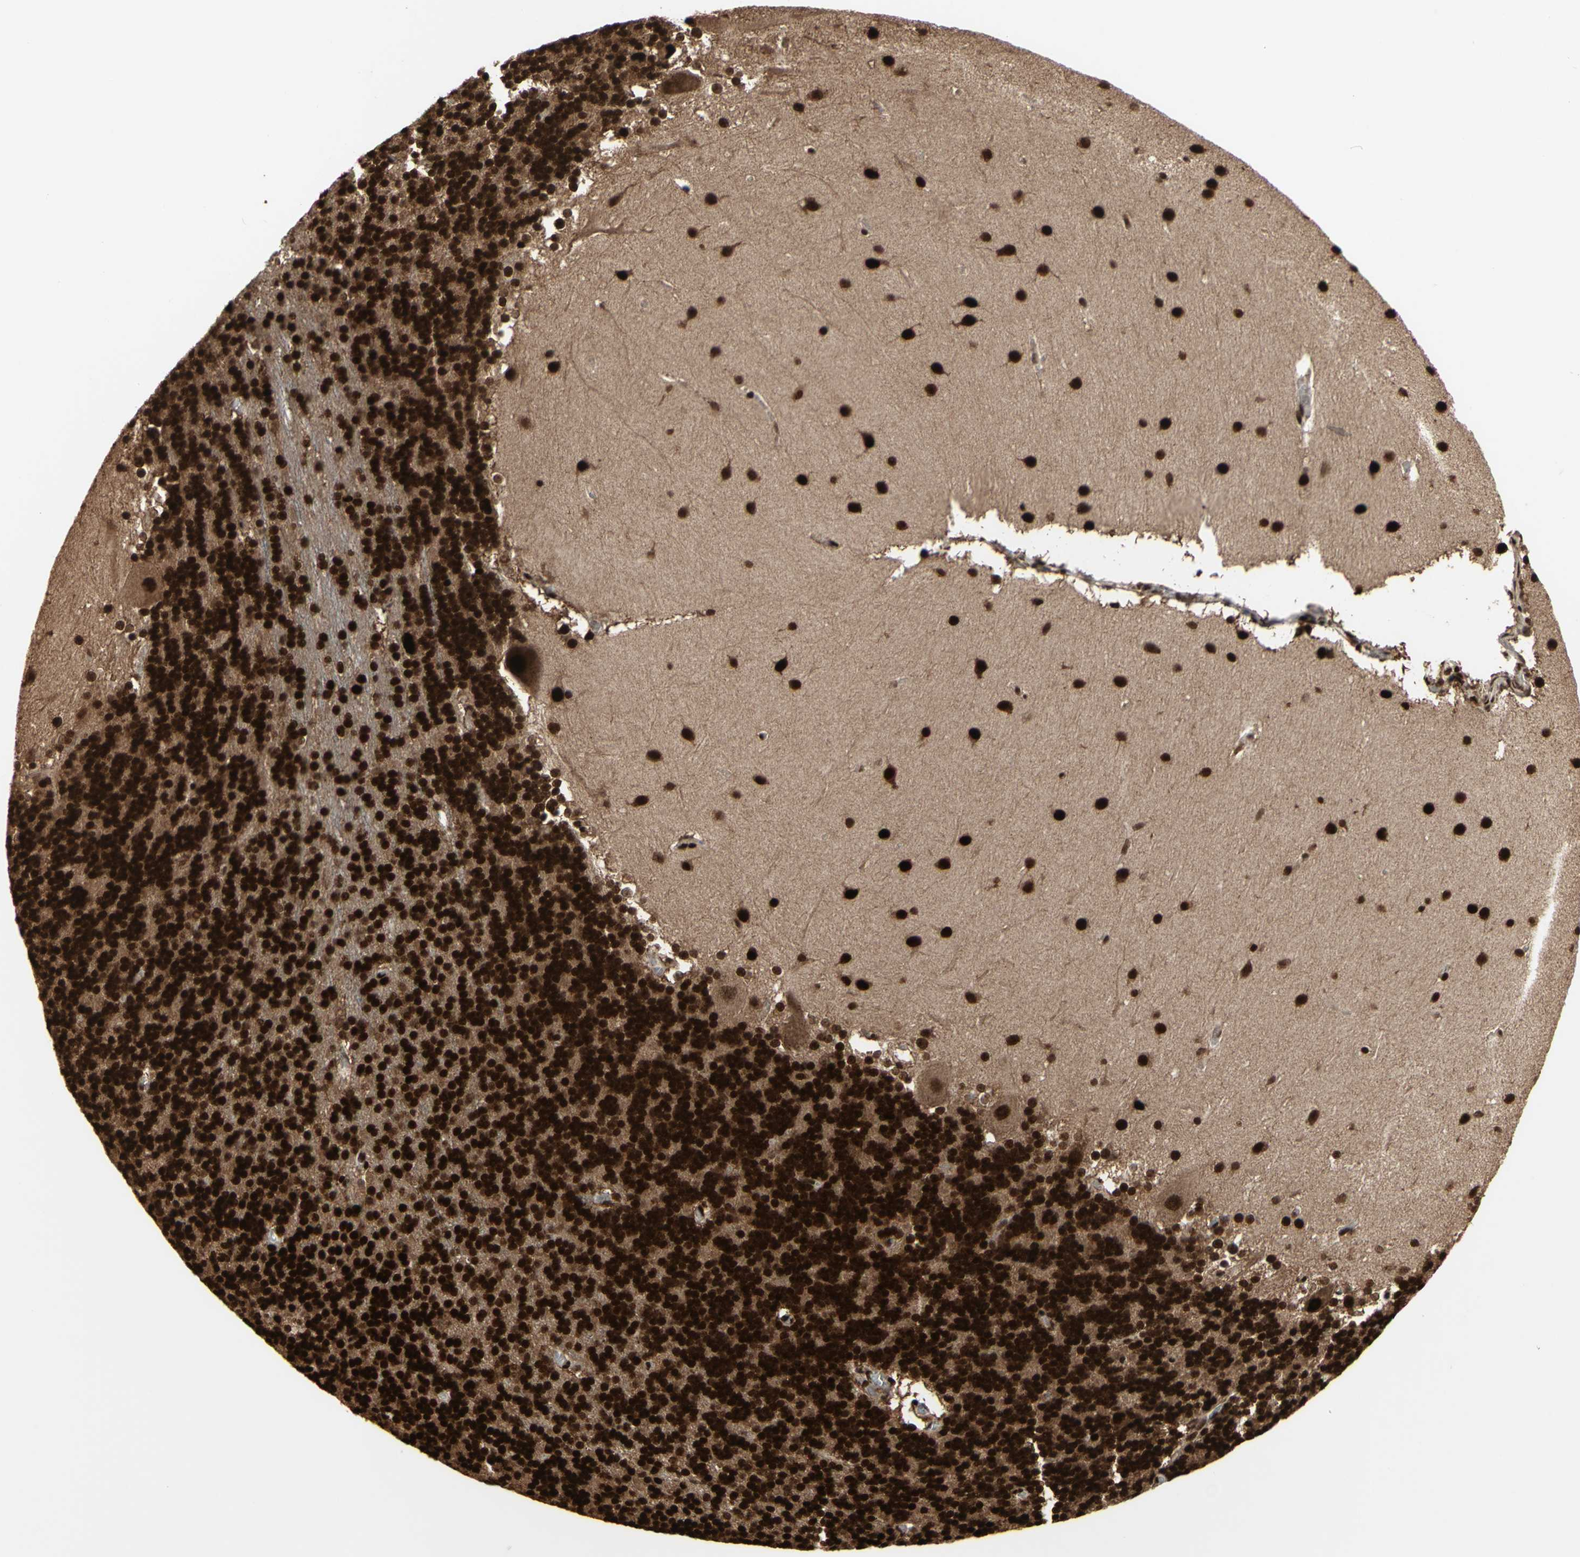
{"staining": {"intensity": "strong", "quantity": ">75%", "location": "cytoplasmic/membranous,nuclear"}, "tissue": "cerebellum", "cell_type": "Cells in granular layer", "image_type": "normal", "snomed": [{"axis": "morphology", "description": "Normal tissue, NOS"}, {"axis": "topography", "description": "Cerebellum"}], "caption": "A photomicrograph of cerebellum stained for a protein exhibits strong cytoplasmic/membranous,nuclear brown staining in cells in granular layer. (DAB = brown stain, brightfield microscopy at high magnification).", "gene": "CBX1", "patient": {"sex": "female", "age": 19}}